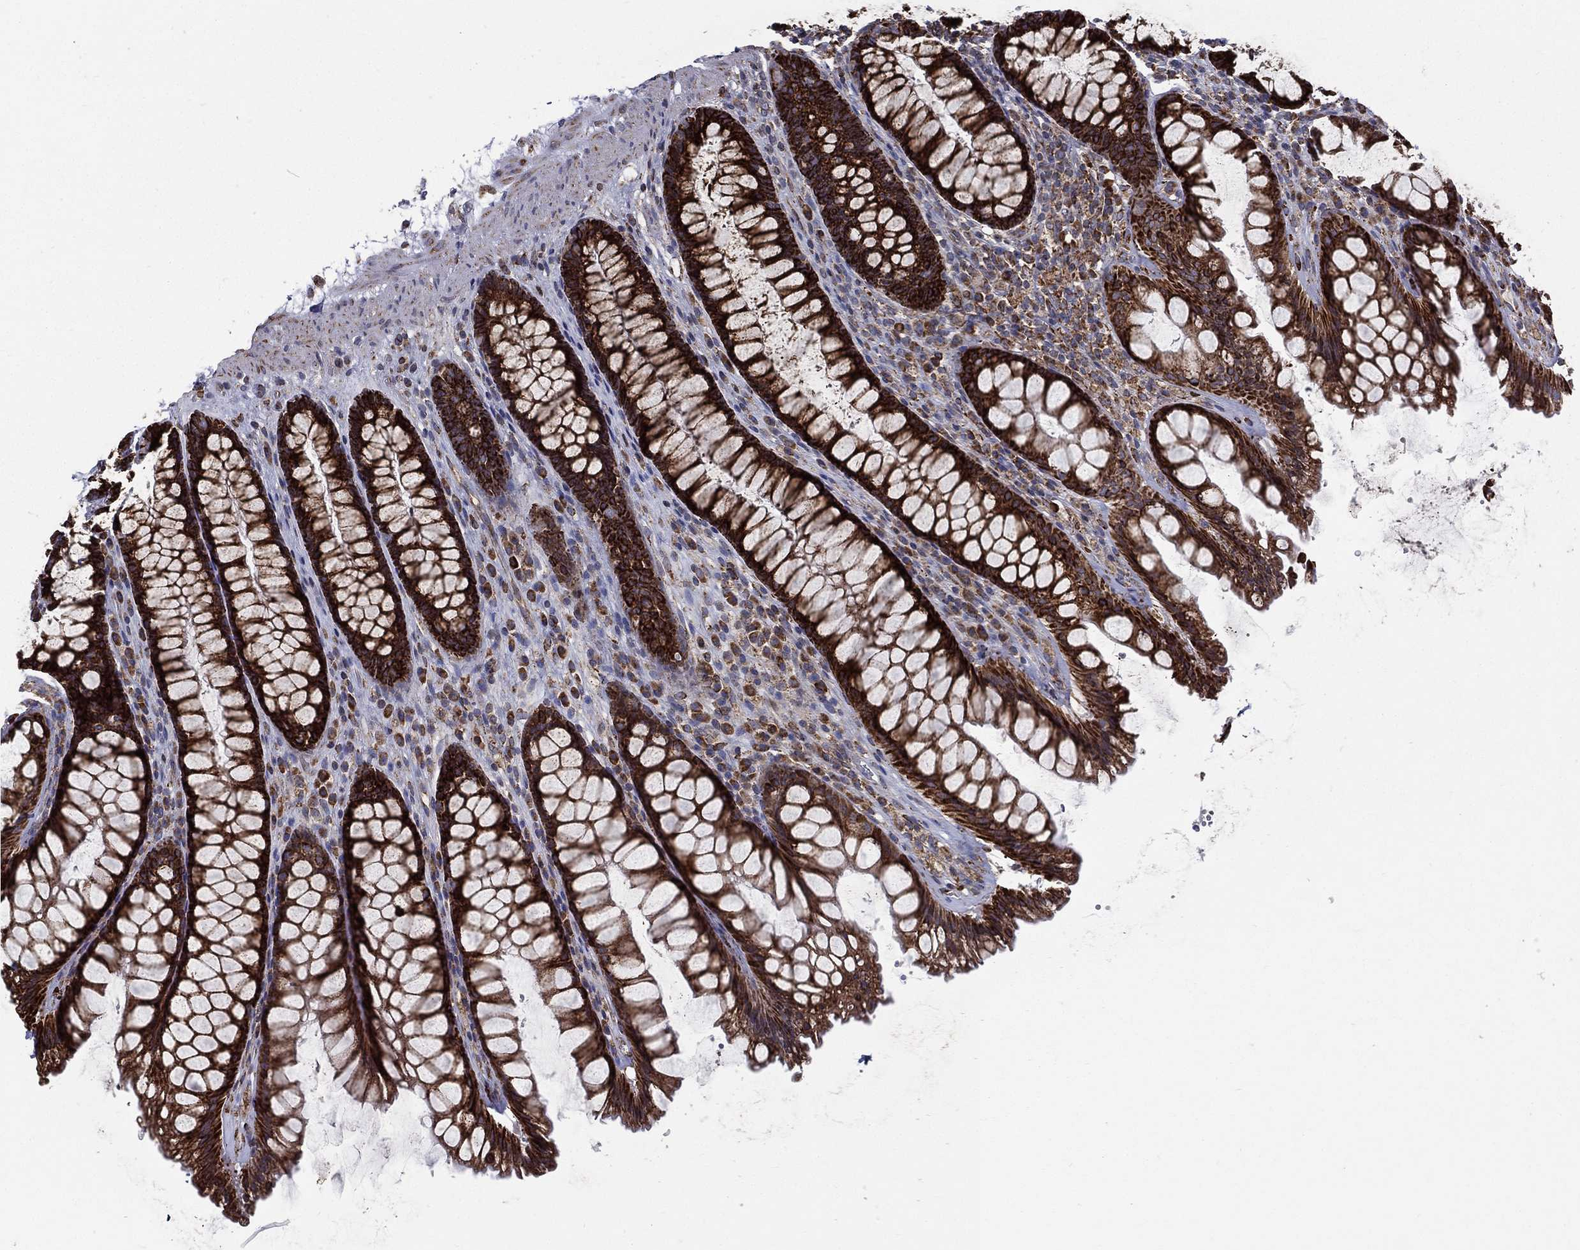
{"staining": {"intensity": "strong", "quantity": ">75%", "location": "cytoplasmic/membranous"}, "tissue": "rectum", "cell_type": "Glandular cells", "image_type": "normal", "snomed": [{"axis": "morphology", "description": "Normal tissue, NOS"}, {"axis": "topography", "description": "Rectum"}], "caption": "The immunohistochemical stain shows strong cytoplasmic/membranous staining in glandular cells of unremarkable rectum. The staining was performed using DAB, with brown indicating positive protein expression. Nuclei are stained blue with hematoxylin.", "gene": "MT", "patient": {"sex": "male", "age": 72}}